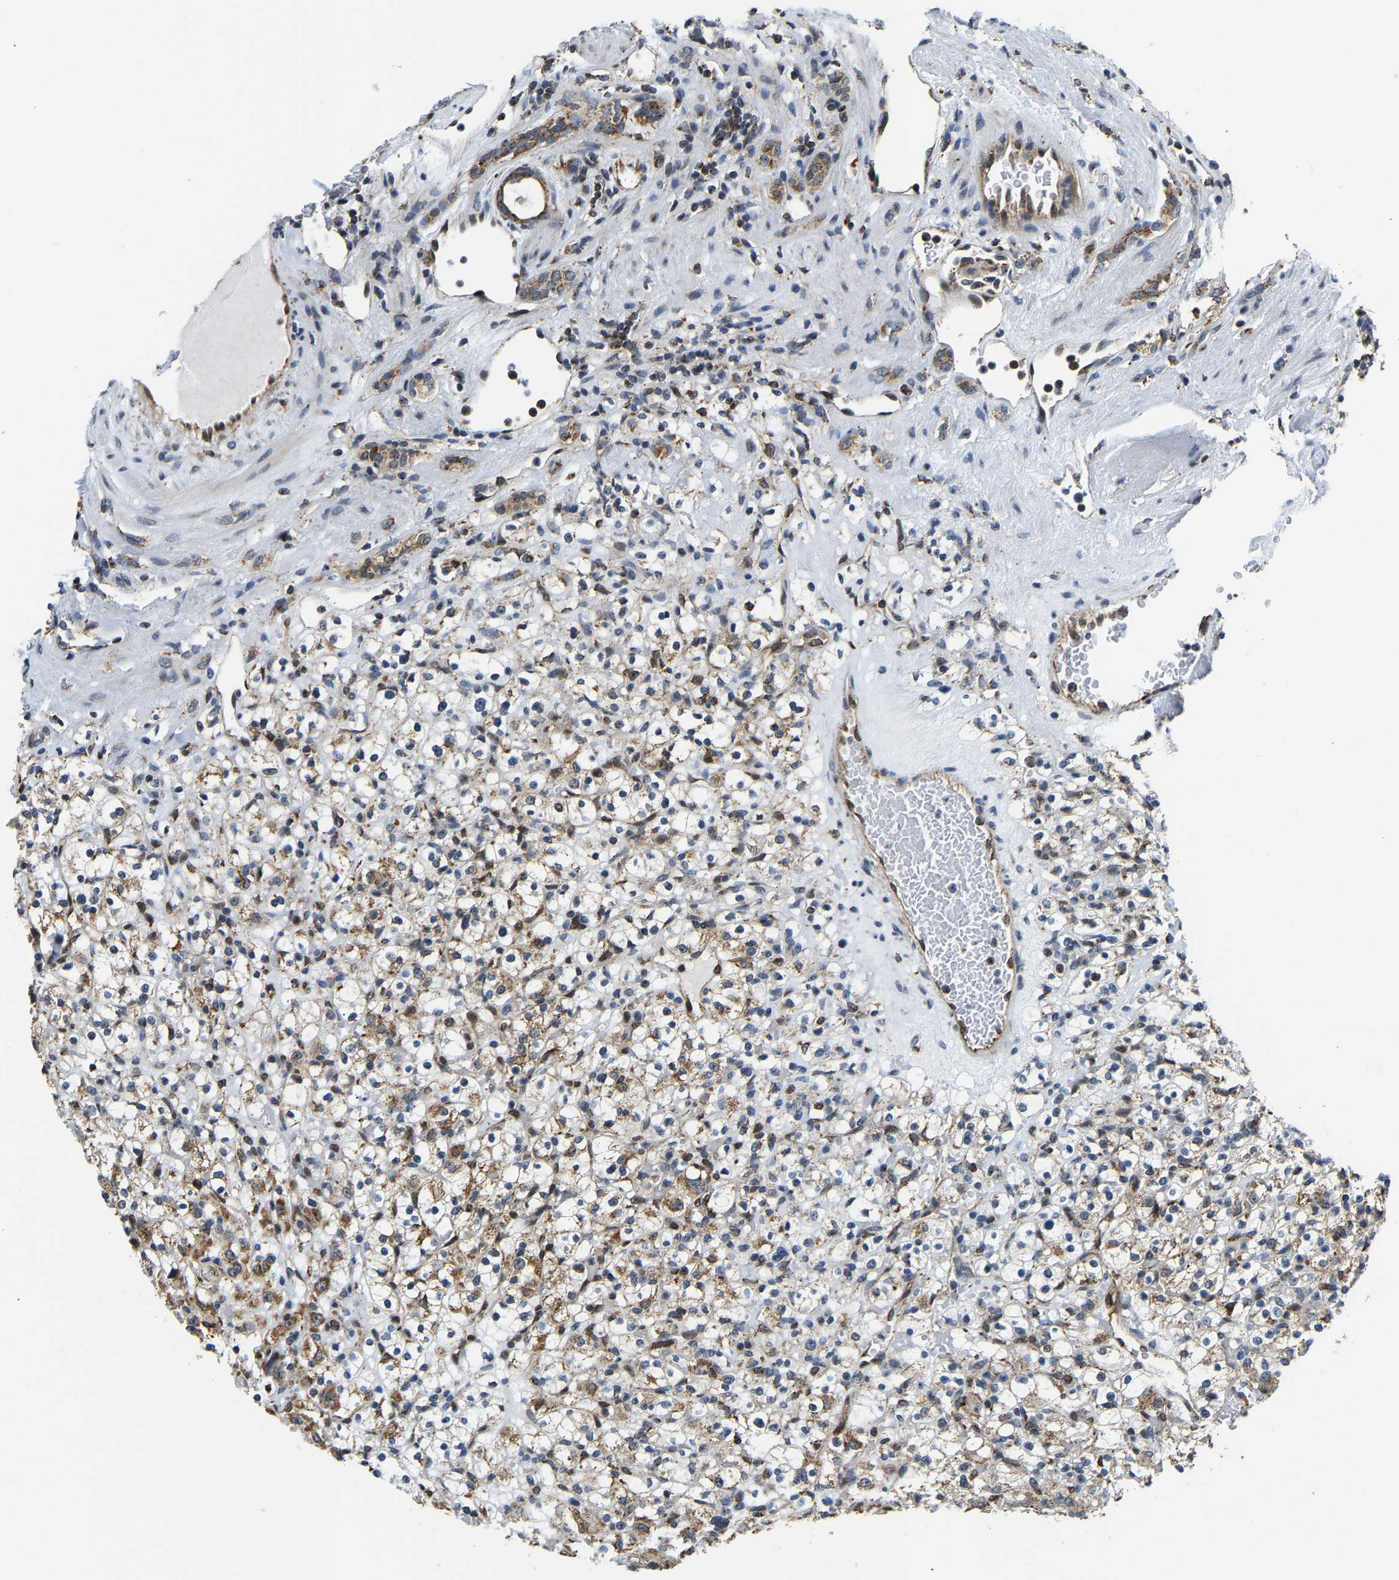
{"staining": {"intensity": "moderate", "quantity": "25%-75%", "location": "cytoplasmic/membranous"}, "tissue": "renal cancer", "cell_type": "Tumor cells", "image_type": "cancer", "snomed": [{"axis": "morphology", "description": "Normal tissue, NOS"}, {"axis": "morphology", "description": "Adenocarcinoma, NOS"}, {"axis": "topography", "description": "Kidney"}], "caption": "Approximately 25%-75% of tumor cells in human renal cancer show moderate cytoplasmic/membranous protein positivity as visualized by brown immunohistochemical staining.", "gene": "GIMAP7", "patient": {"sex": "female", "age": 72}}